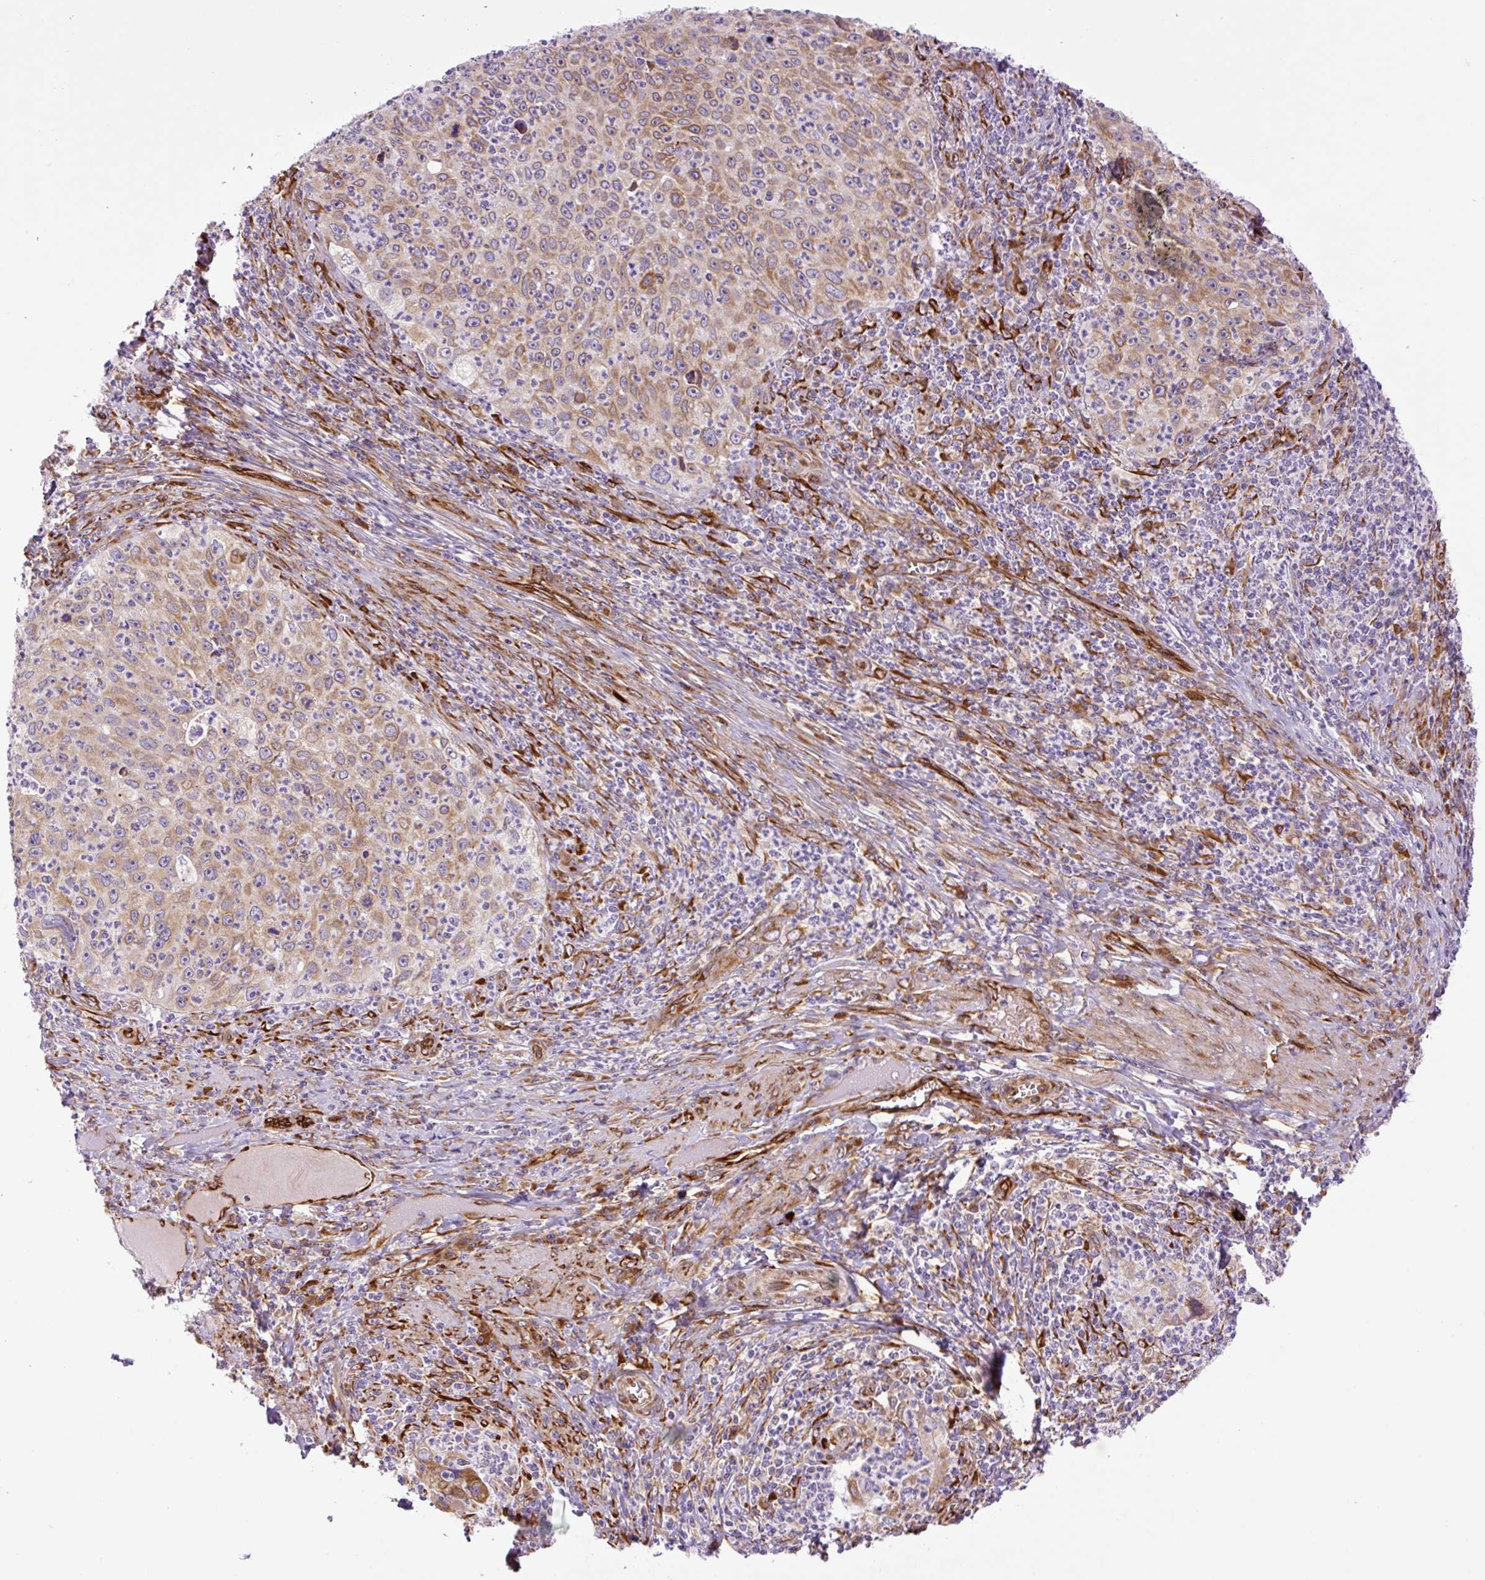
{"staining": {"intensity": "moderate", "quantity": ">75%", "location": "cytoplasmic/membranous"}, "tissue": "cervical cancer", "cell_type": "Tumor cells", "image_type": "cancer", "snomed": [{"axis": "morphology", "description": "Squamous cell carcinoma, NOS"}, {"axis": "topography", "description": "Cervix"}], "caption": "Immunohistochemistry (IHC) image of cervical cancer stained for a protein (brown), which displays medium levels of moderate cytoplasmic/membranous expression in about >75% of tumor cells.", "gene": "RAB30", "patient": {"sex": "female", "age": 30}}